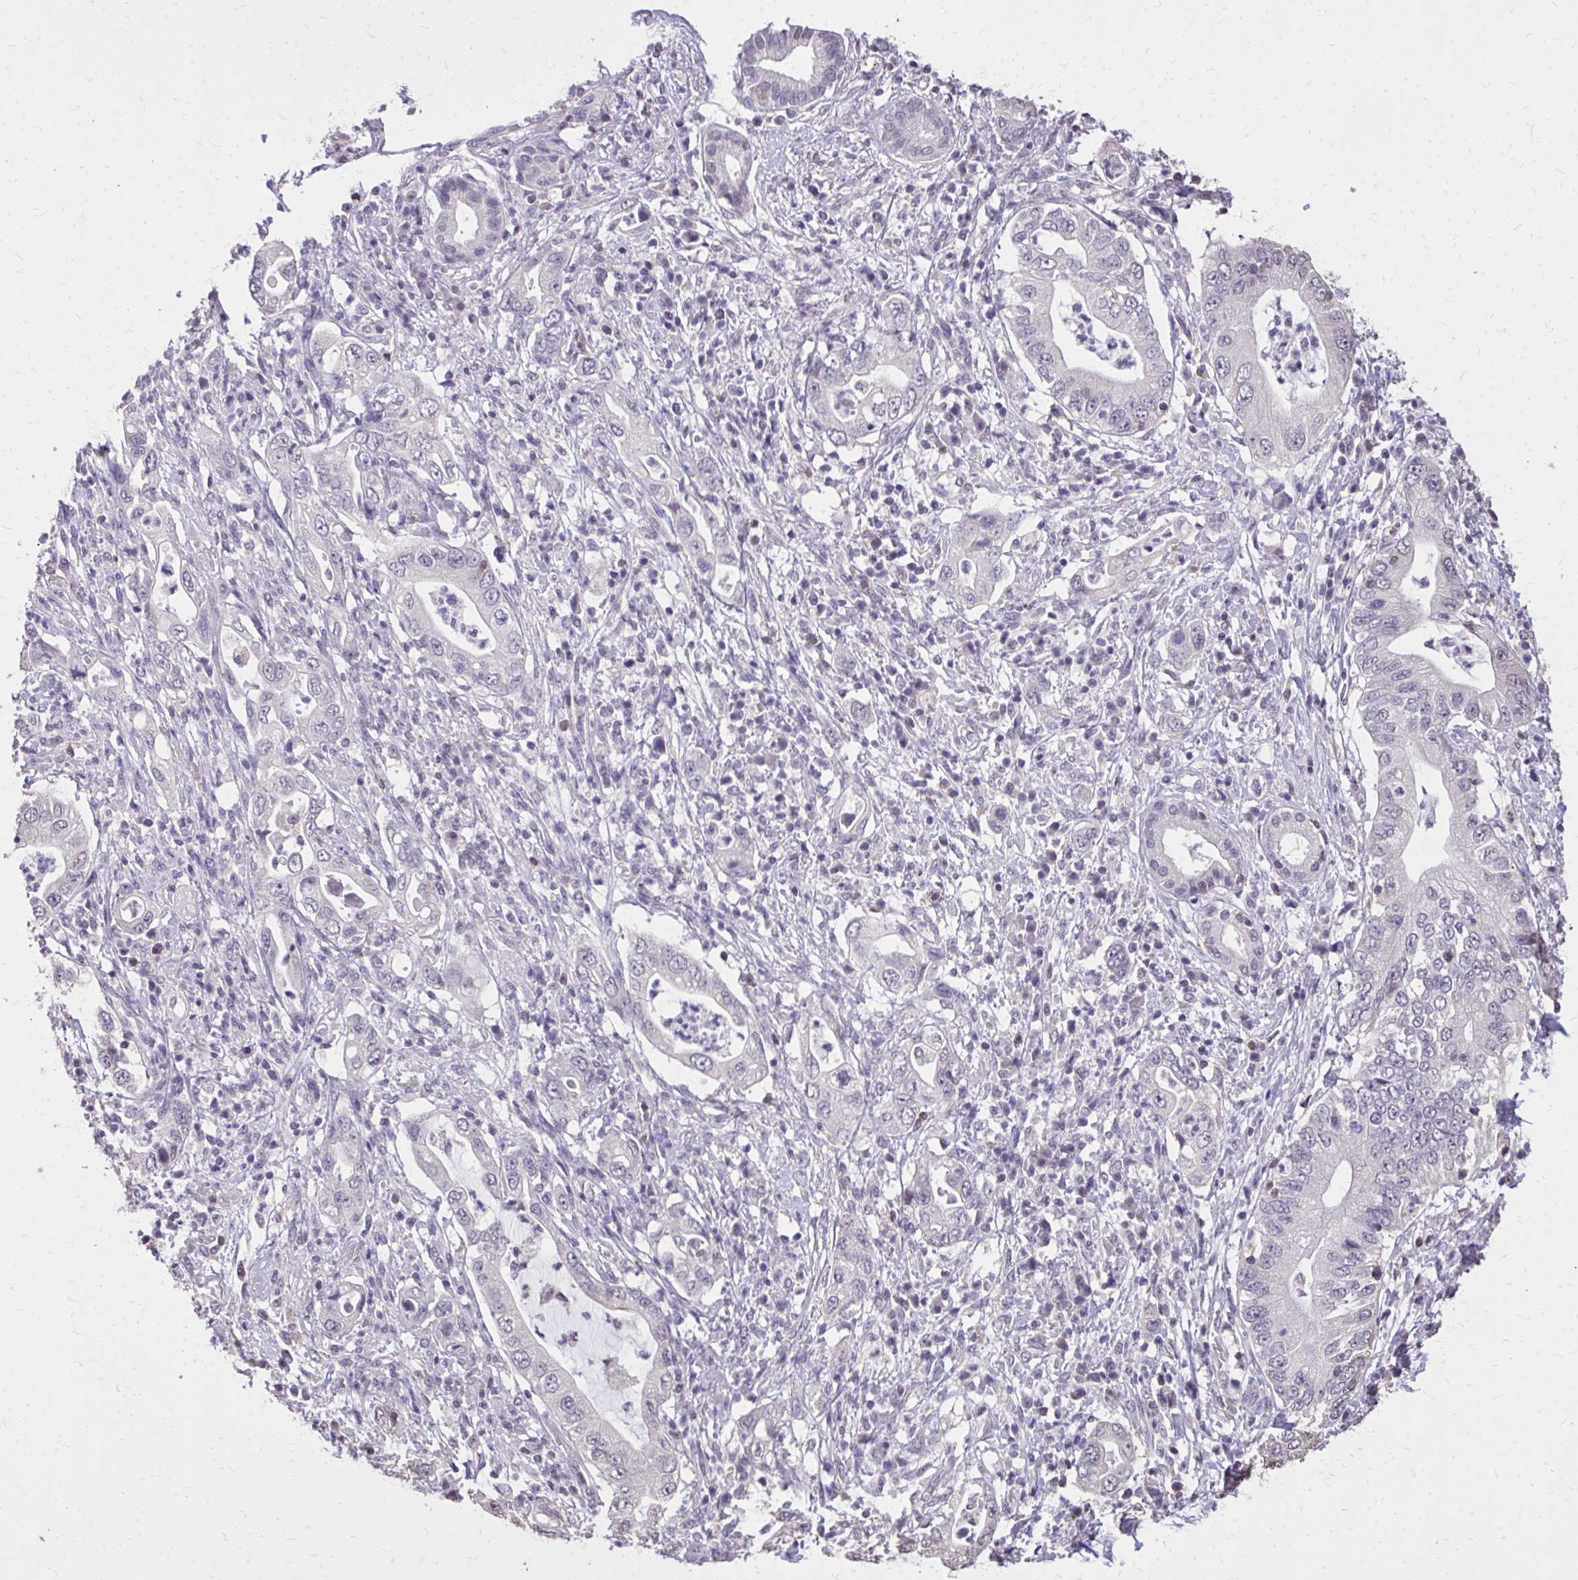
{"staining": {"intensity": "negative", "quantity": "none", "location": "none"}, "tissue": "pancreatic cancer", "cell_type": "Tumor cells", "image_type": "cancer", "snomed": [{"axis": "morphology", "description": "Adenocarcinoma, NOS"}, {"axis": "topography", "description": "Pancreas"}], "caption": "Pancreatic cancer (adenocarcinoma) was stained to show a protein in brown. There is no significant staining in tumor cells.", "gene": "AKAP5", "patient": {"sex": "female", "age": 72}}